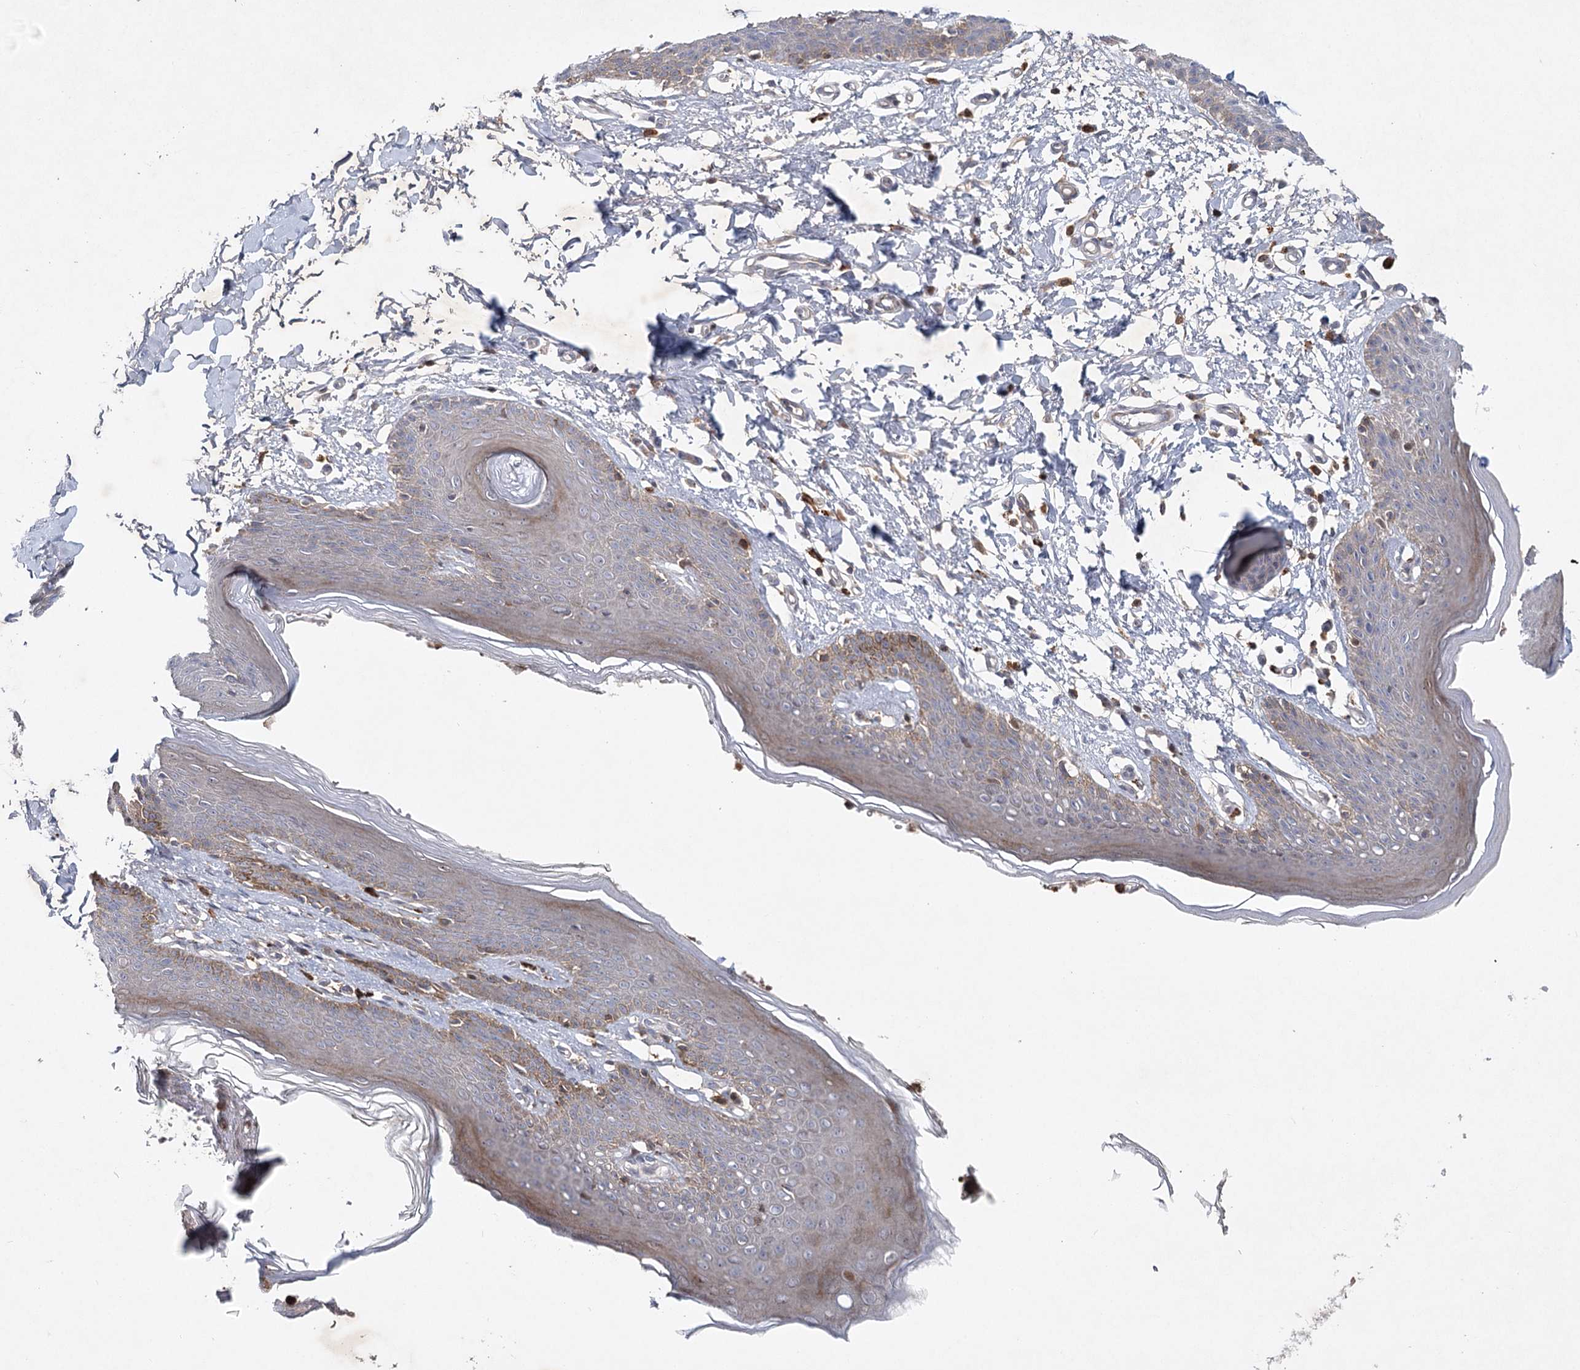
{"staining": {"intensity": "weak", "quantity": "25%-75%", "location": "cytoplasmic/membranous"}, "tissue": "skin", "cell_type": "Epidermal cells", "image_type": "normal", "snomed": [{"axis": "morphology", "description": "Normal tissue, NOS"}, {"axis": "topography", "description": "Vulva"}], "caption": "Immunohistochemical staining of benign skin demonstrates 25%-75% levels of weak cytoplasmic/membranous protein expression in approximately 25%-75% of epidermal cells.", "gene": "MAP3K13", "patient": {"sex": "female", "age": 66}}